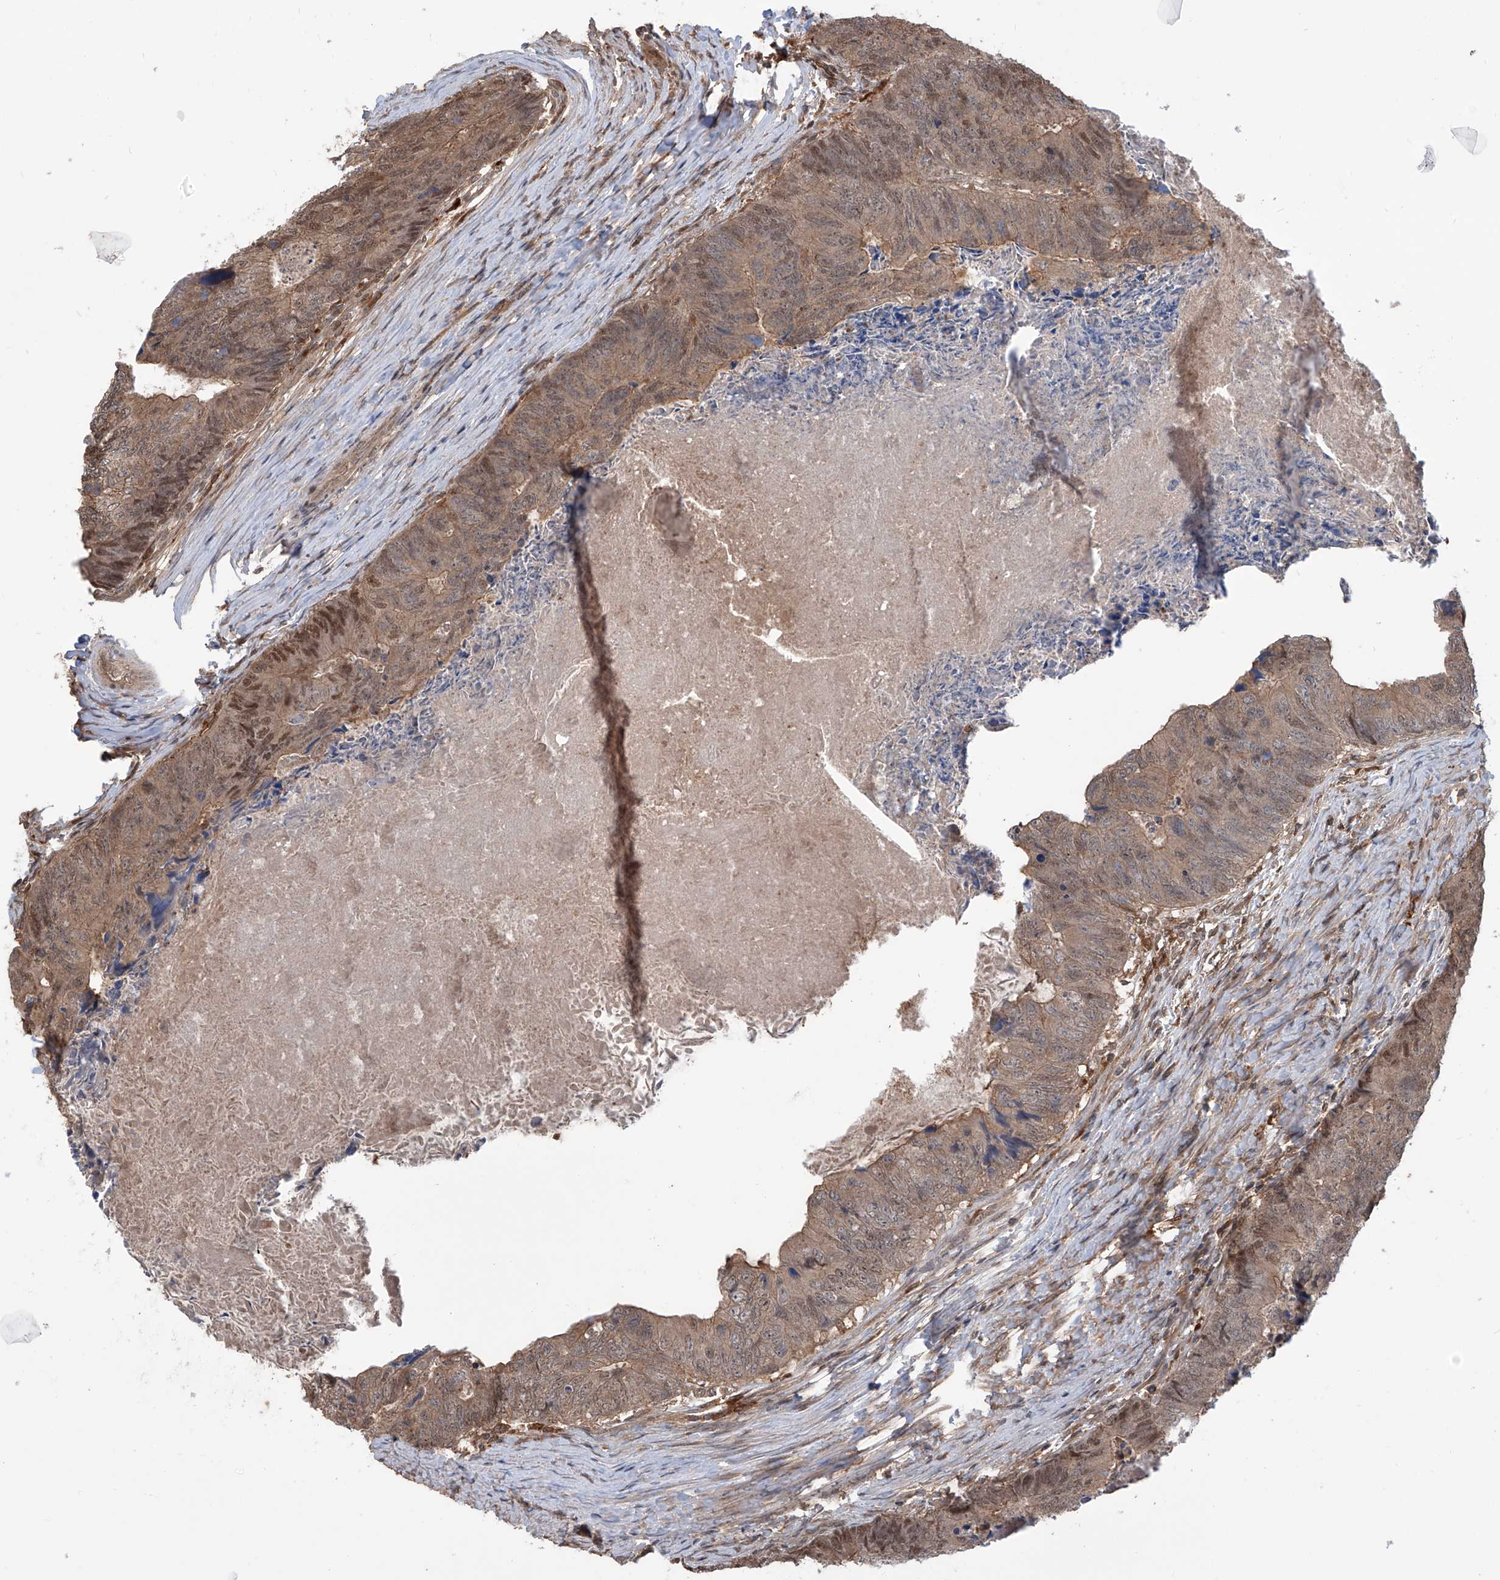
{"staining": {"intensity": "weak", "quantity": ">75%", "location": "cytoplasmic/membranous,nuclear"}, "tissue": "colorectal cancer", "cell_type": "Tumor cells", "image_type": "cancer", "snomed": [{"axis": "morphology", "description": "Adenocarcinoma, NOS"}, {"axis": "topography", "description": "Colon"}], "caption": "This is an image of immunohistochemistry staining of colorectal adenocarcinoma, which shows weak positivity in the cytoplasmic/membranous and nuclear of tumor cells.", "gene": "HOXC8", "patient": {"sex": "female", "age": 67}}